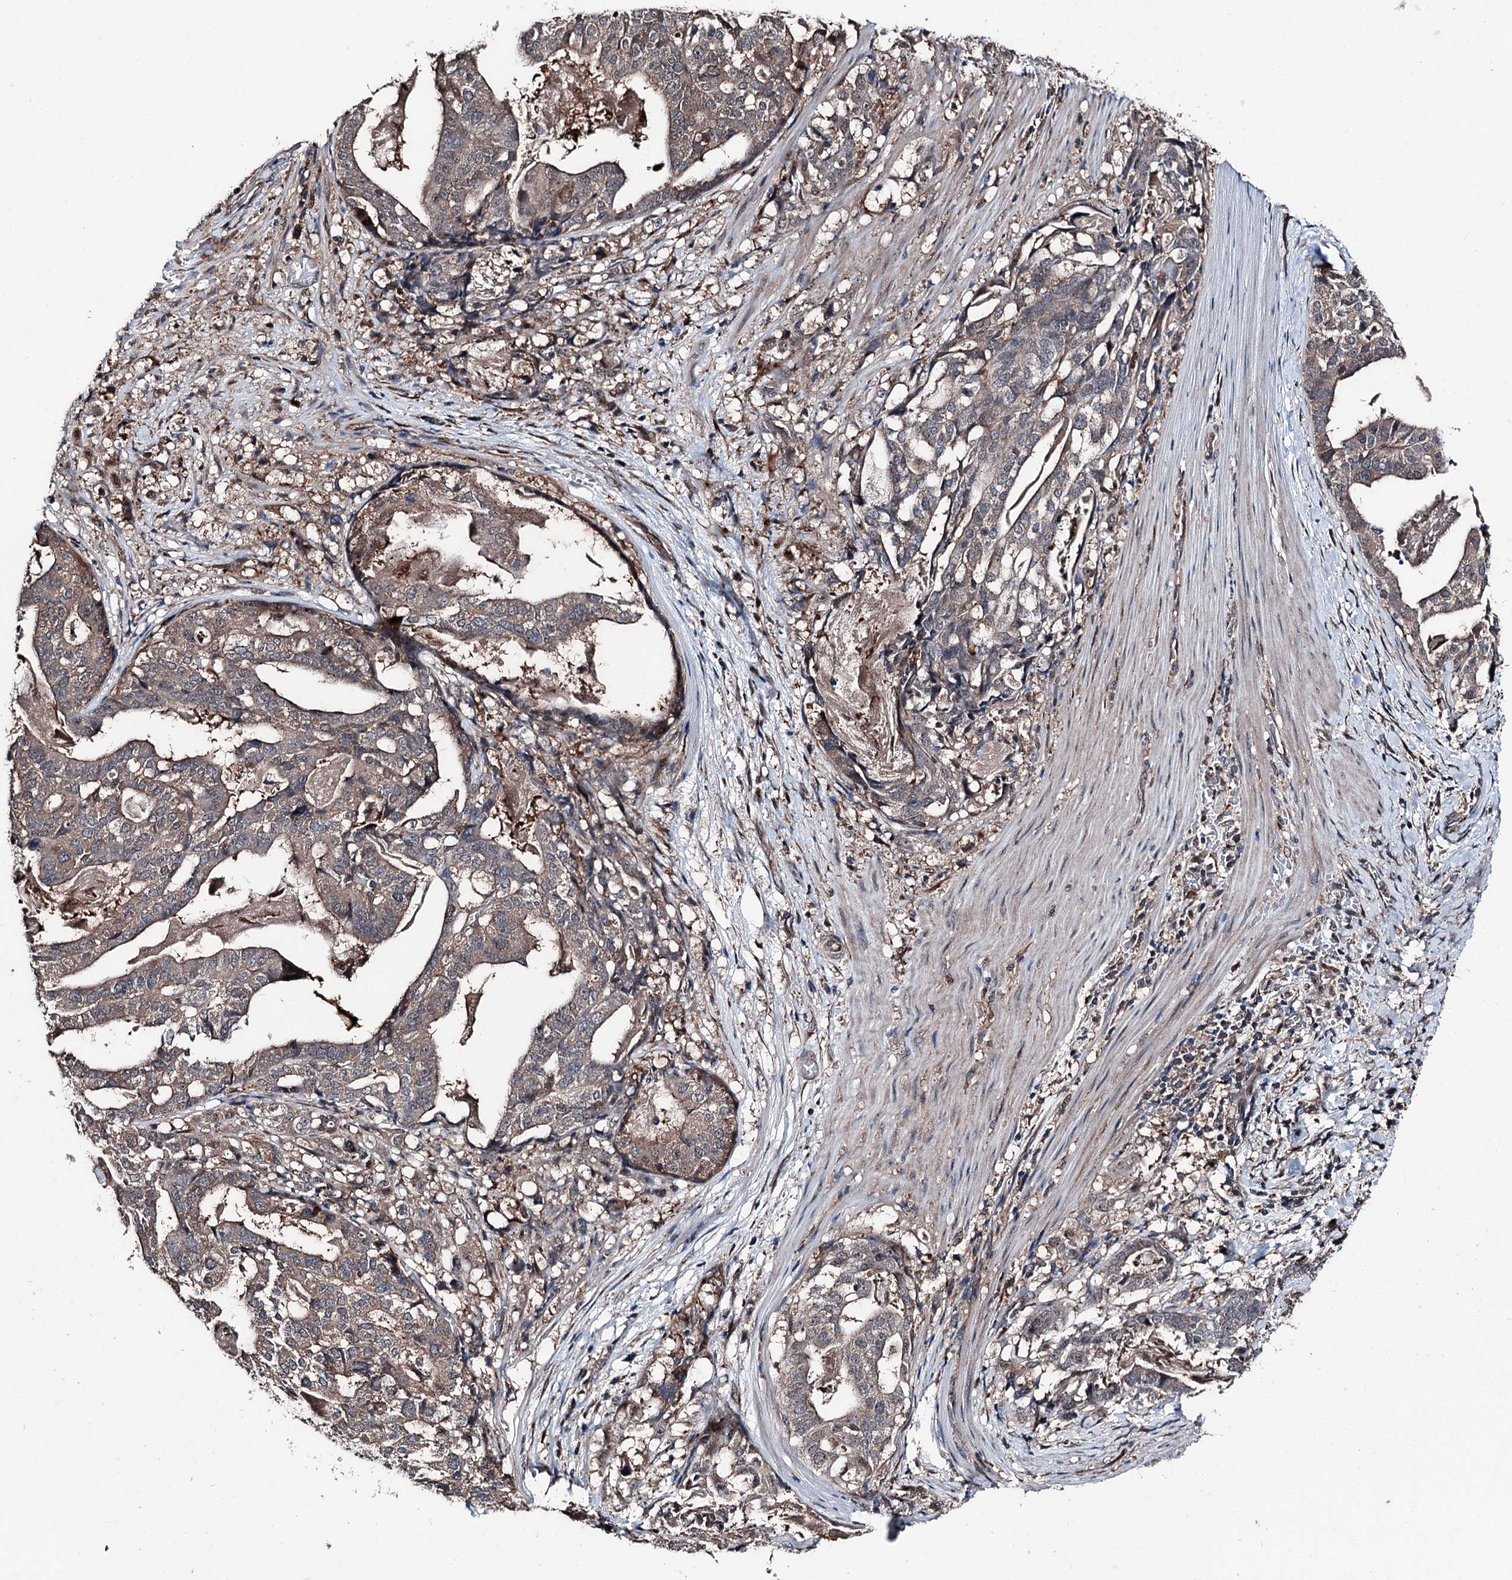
{"staining": {"intensity": "weak", "quantity": "25%-75%", "location": "cytoplasmic/membranous"}, "tissue": "stomach cancer", "cell_type": "Tumor cells", "image_type": "cancer", "snomed": [{"axis": "morphology", "description": "Adenocarcinoma, NOS"}, {"axis": "topography", "description": "Stomach"}], "caption": "High-power microscopy captured an immunohistochemistry photomicrograph of stomach cancer (adenocarcinoma), revealing weak cytoplasmic/membranous positivity in about 25%-75% of tumor cells.", "gene": "PSMD13", "patient": {"sex": "male", "age": 48}}